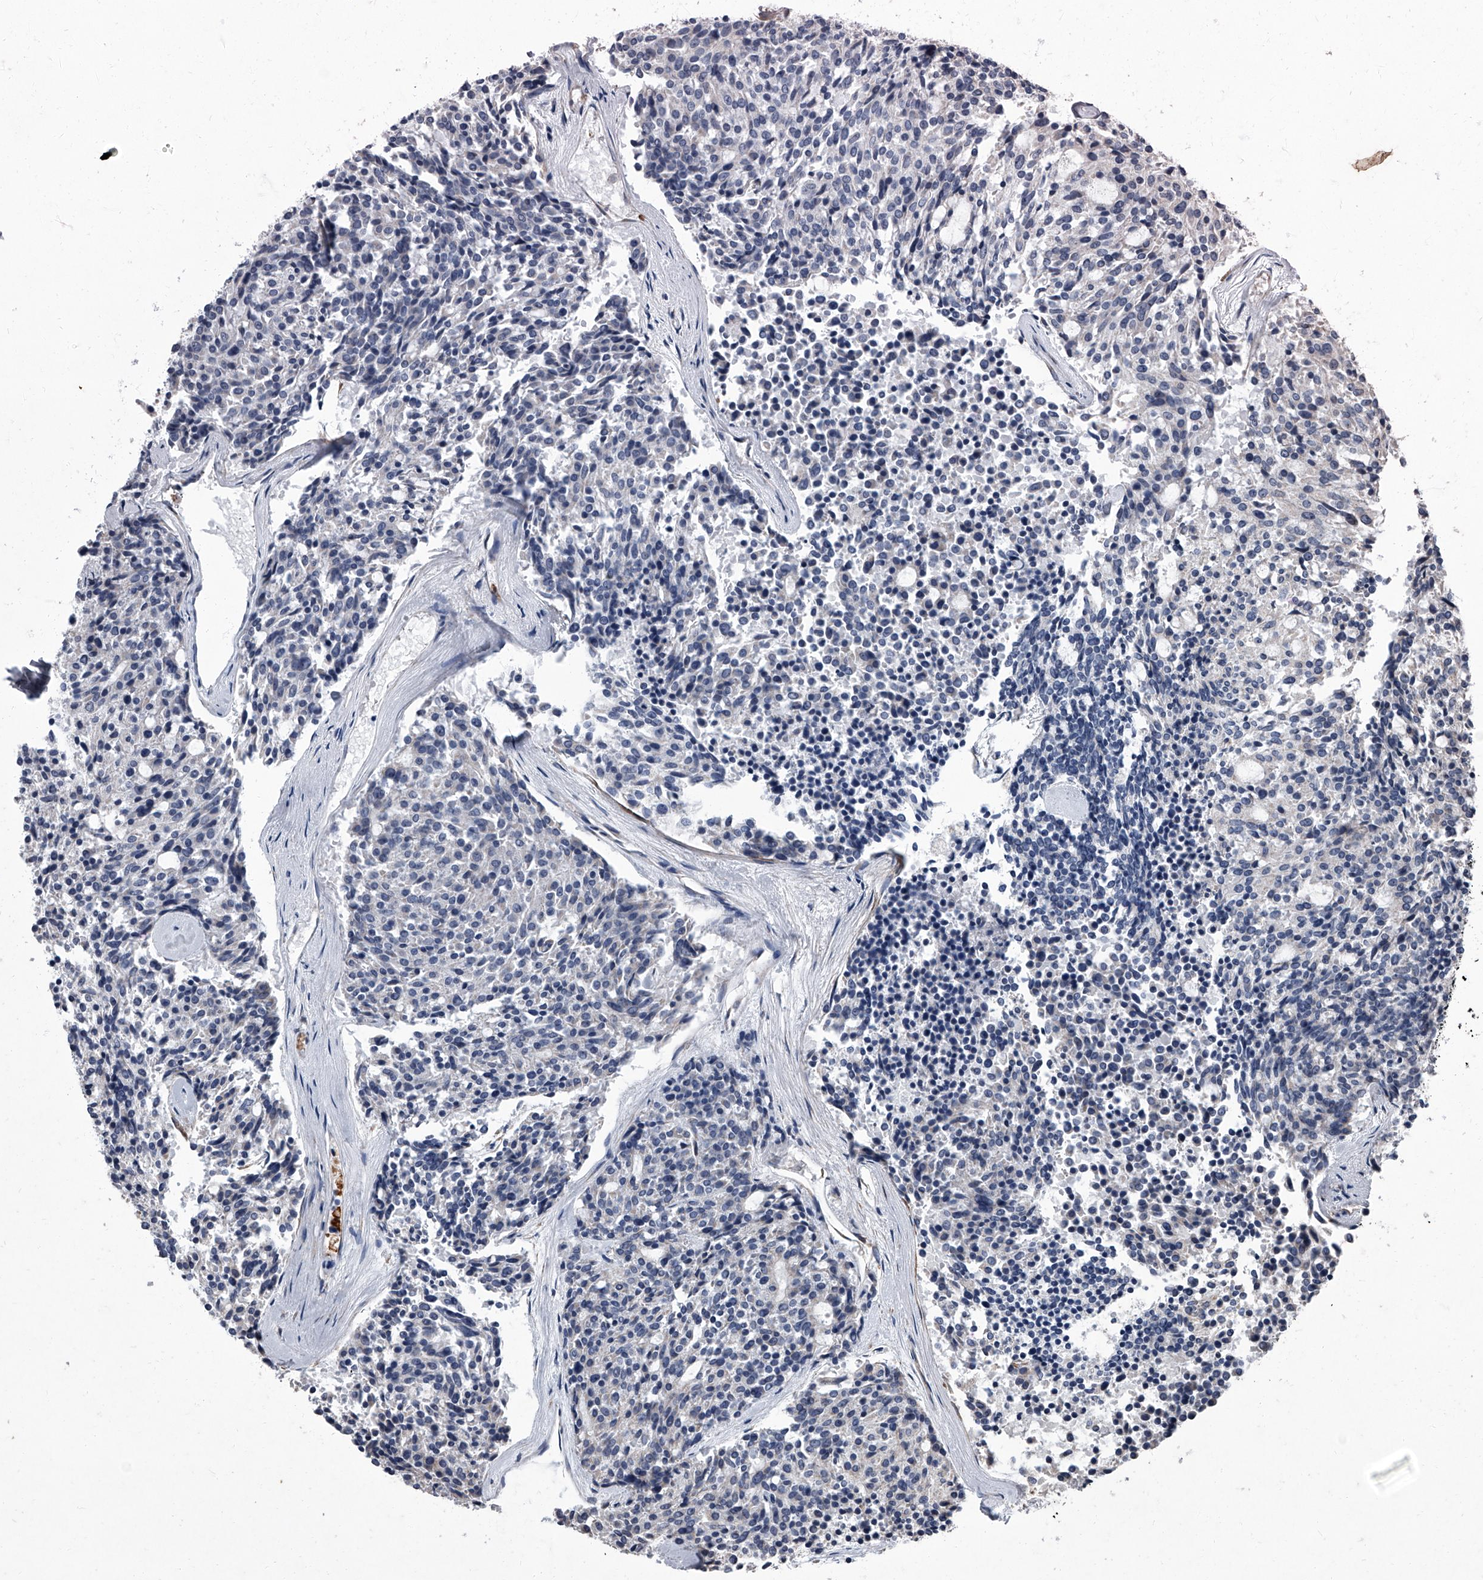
{"staining": {"intensity": "negative", "quantity": "none", "location": "none"}, "tissue": "carcinoid", "cell_type": "Tumor cells", "image_type": "cancer", "snomed": [{"axis": "morphology", "description": "Carcinoid, malignant, NOS"}, {"axis": "topography", "description": "Pancreas"}], "caption": "High magnification brightfield microscopy of malignant carcinoid stained with DAB (3,3'-diaminobenzidine) (brown) and counterstained with hematoxylin (blue): tumor cells show no significant staining.", "gene": "SIRT4", "patient": {"sex": "female", "age": 54}}